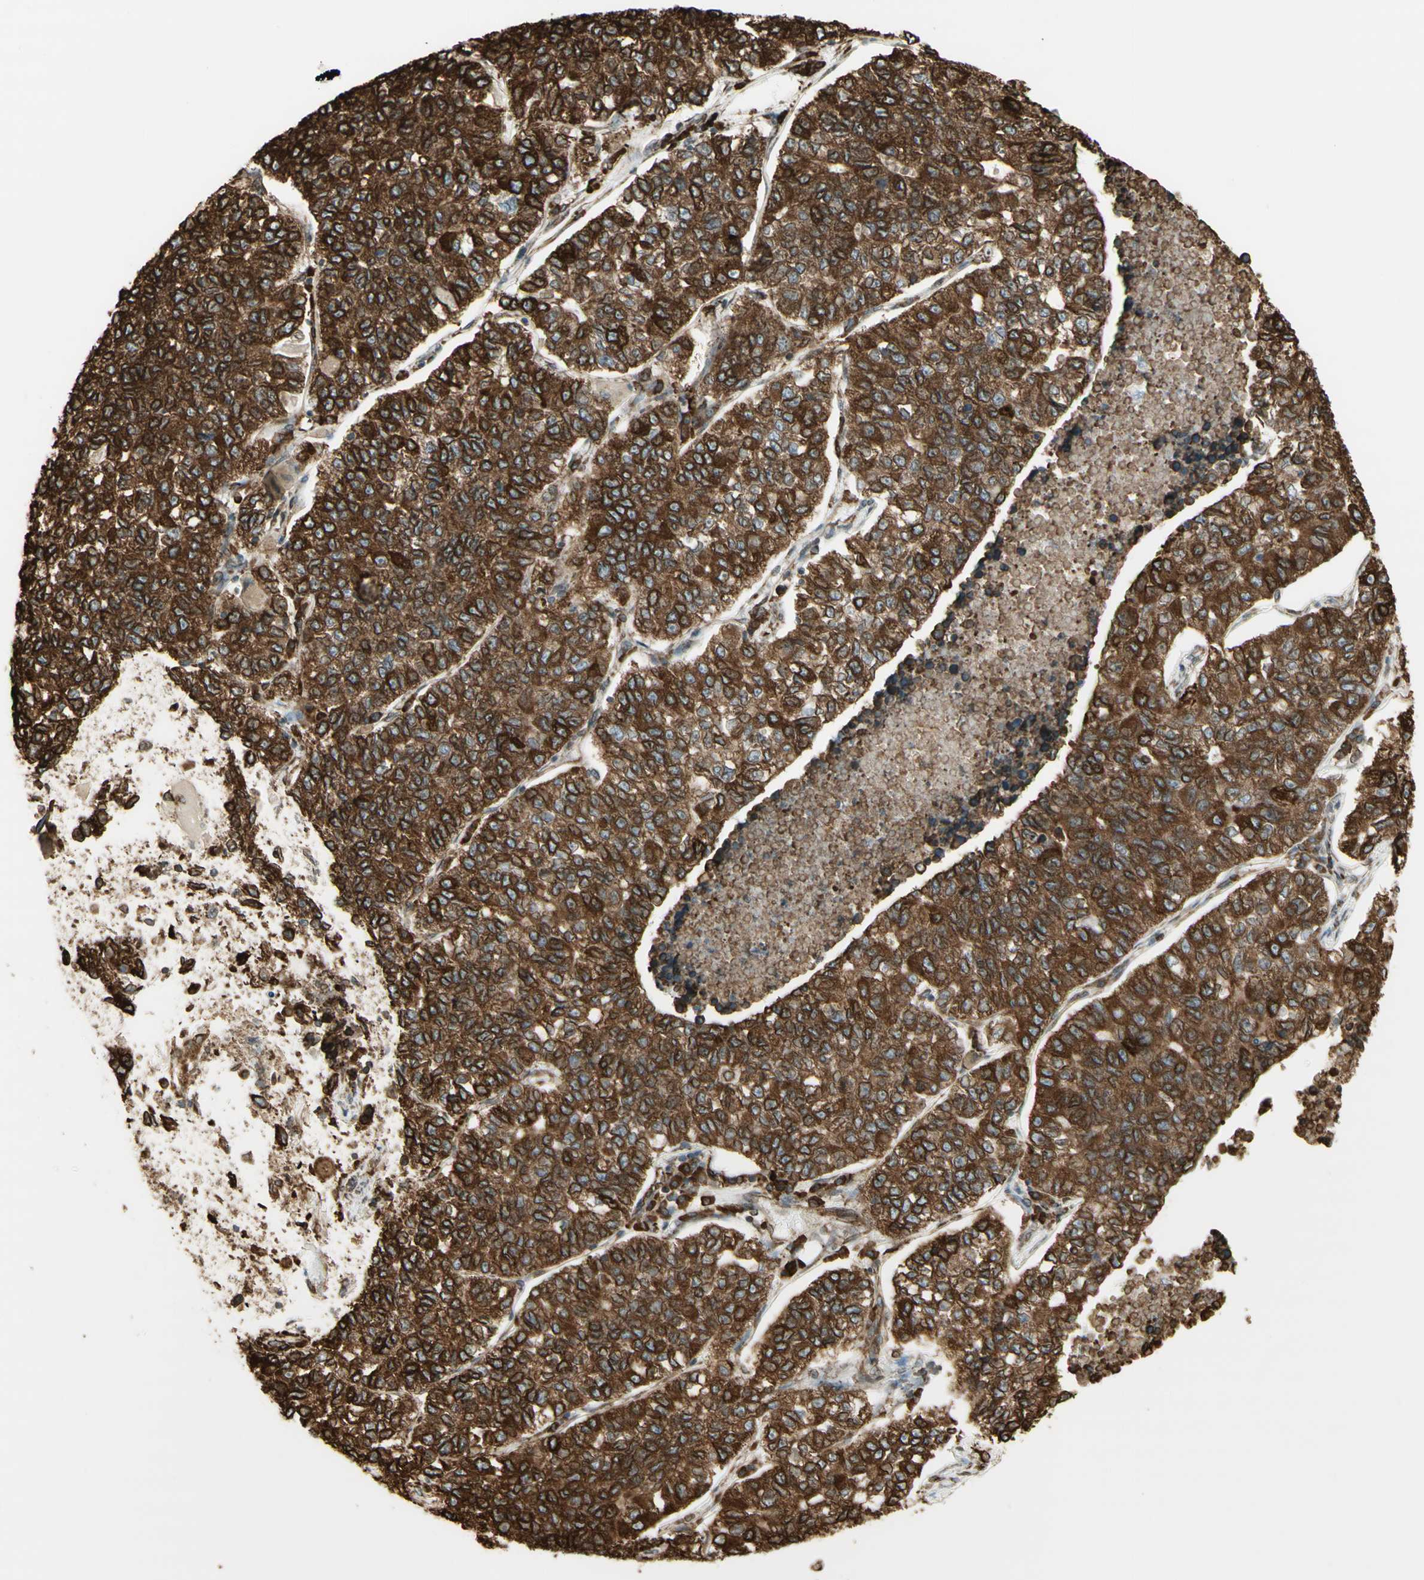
{"staining": {"intensity": "moderate", "quantity": ">75%", "location": "cytoplasmic/membranous"}, "tissue": "lung cancer", "cell_type": "Tumor cells", "image_type": "cancer", "snomed": [{"axis": "morphology", "description": "Adenocarcinoma, NOS"}, {"axis": "topography", "description": "Lung"}], "caption": "IHC staining of adenocarcinoma (lung), which reveals medium levels of moderate cytoplasmic/membranous expression in approximately >75% of tumor cells indicating moderate cytoplasmic/membranous protein expression. The staining was performed using DAB (brown) for protein detection and nuclei were counterstained in hematoxylin (blue).", "gene": "CANX", "patient": {"sex": "male", "age": 49}}